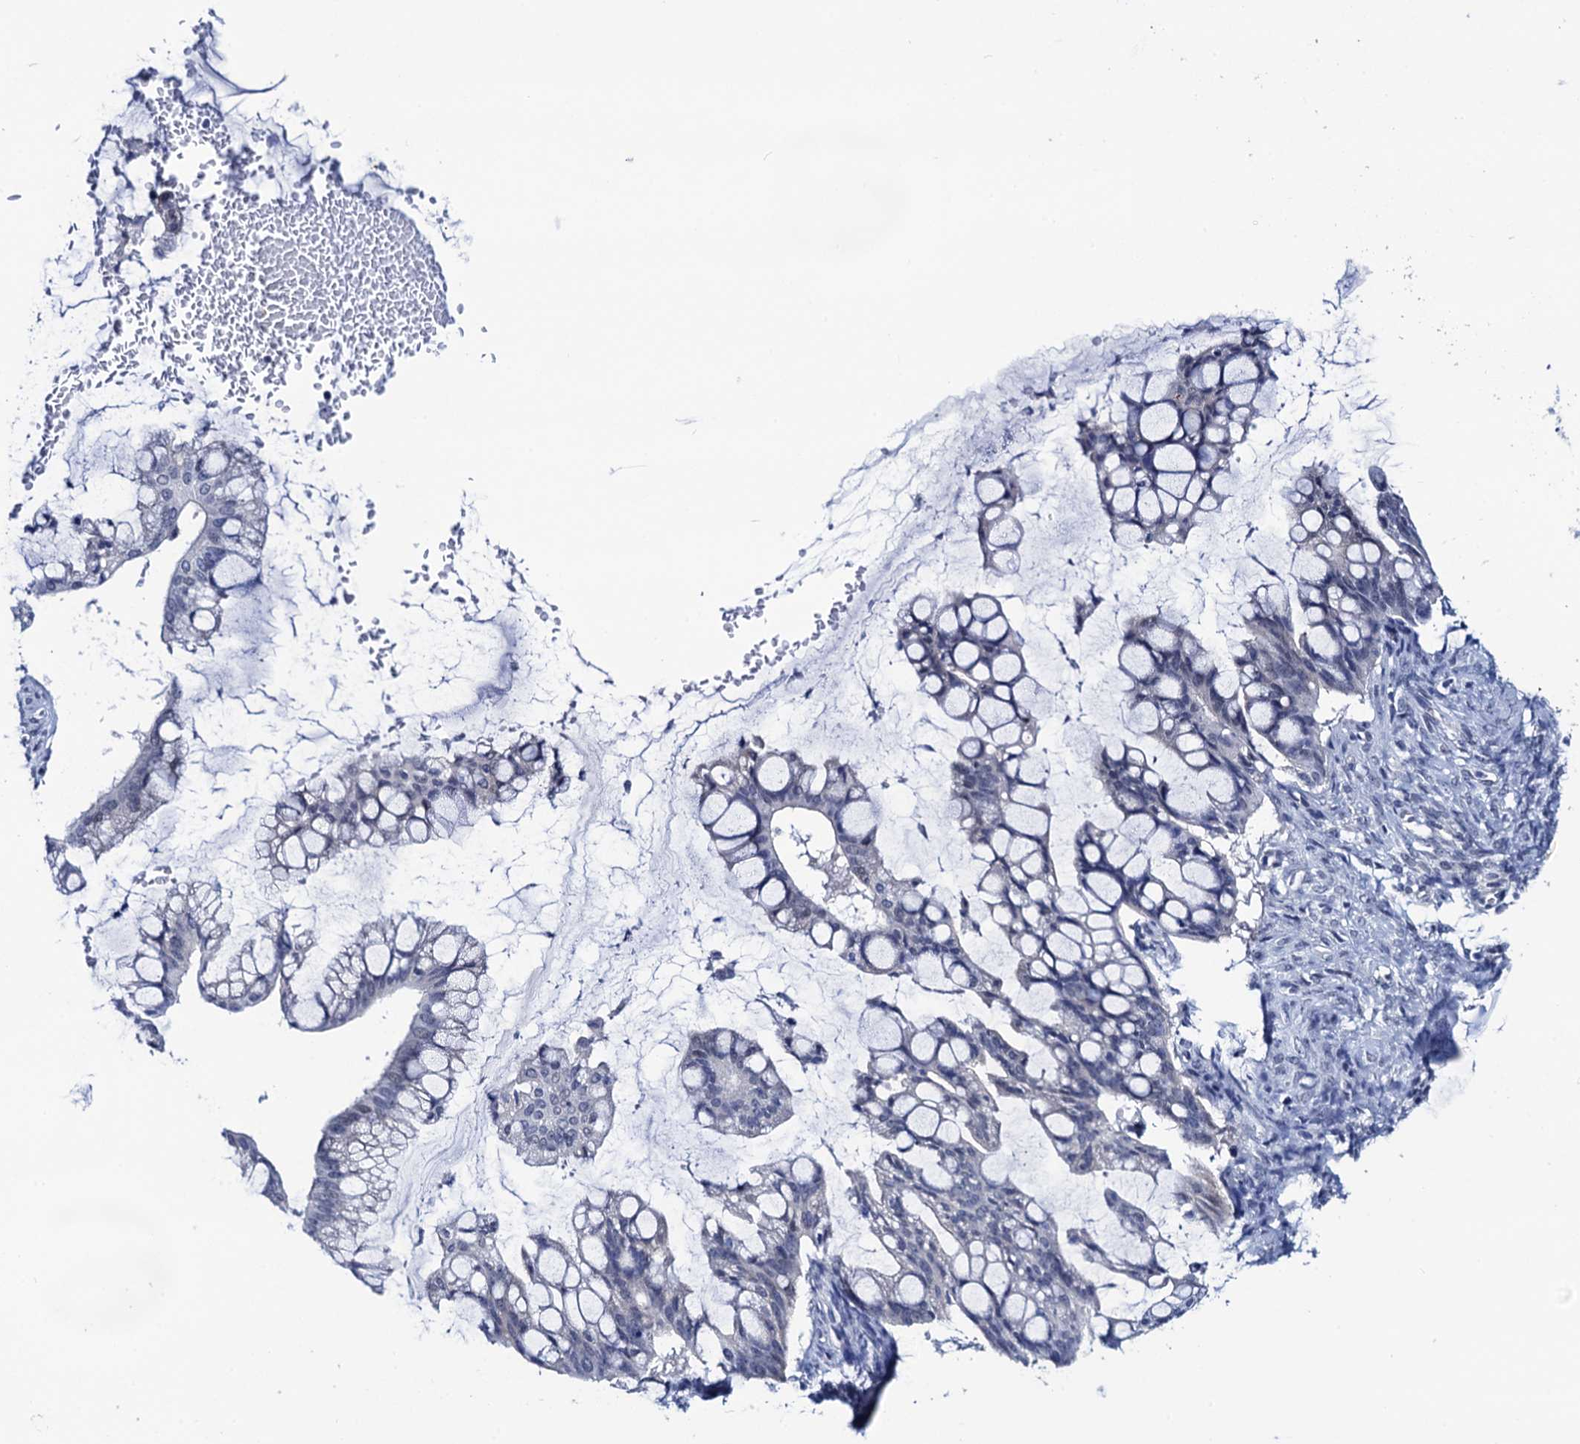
{"staining": {"intensity": "negative", "quantity": "none", "location": "none"}, "tissue": "ovarian cancer", "cell_type": "Tumor cells", "image_type": "cancer", "snomed": [{"axis": "morphology", "description": "Cystadenocarcinoma, mucinous, NOS"}, {"axis": "topography", "description": "Ovary"}], "caption": "High power microscopy photomicrograph of an IHC image of ovarian mucinous cystadenocarcinoma, revealing no significant staining in tumor cells. (DAB immunohistochemistry with hematoxylin counter stain).", "gene": "C16orf87", "patient": {"sex": "female", "age": 73}}